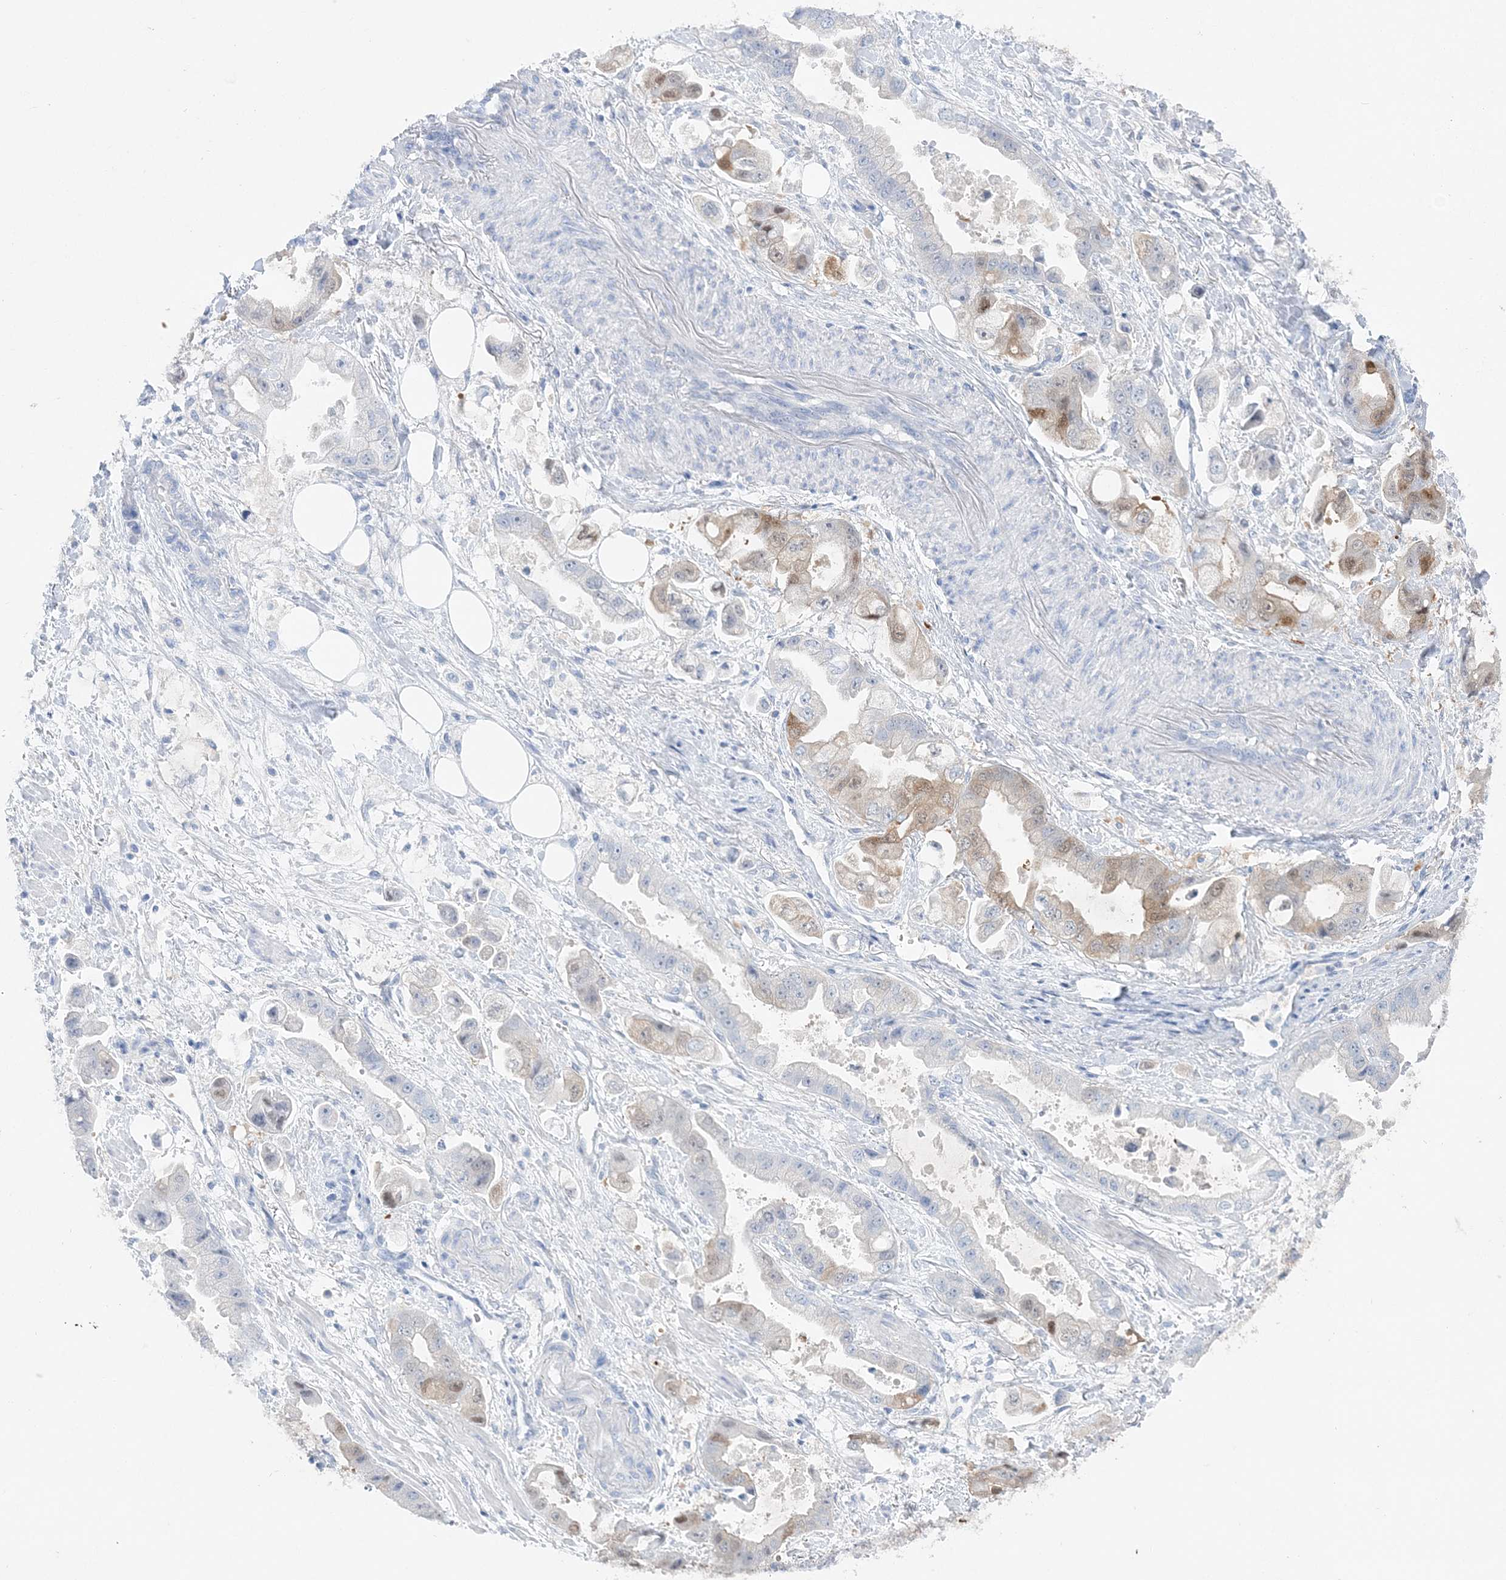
{"staining": {"intensity": "weak", "quantity": "<25%", "location": "cytoplasmic/membranous,nuclear"}, "tissue": "stomach cancer", "cell_type": "Tumor cells", "image_type": "cancer", "snomed": [{"axis": "morphology", "description": "Adenocarcinoma, NOS"}, {"axis": "topography", "description": "Stomach"}], "caption": "A micrograph of stomach cancer stained for a protein displays no brown staining in tumor cells.", "gene": "HMGCS1", "patient": {"sex": "male", "age": 62}}